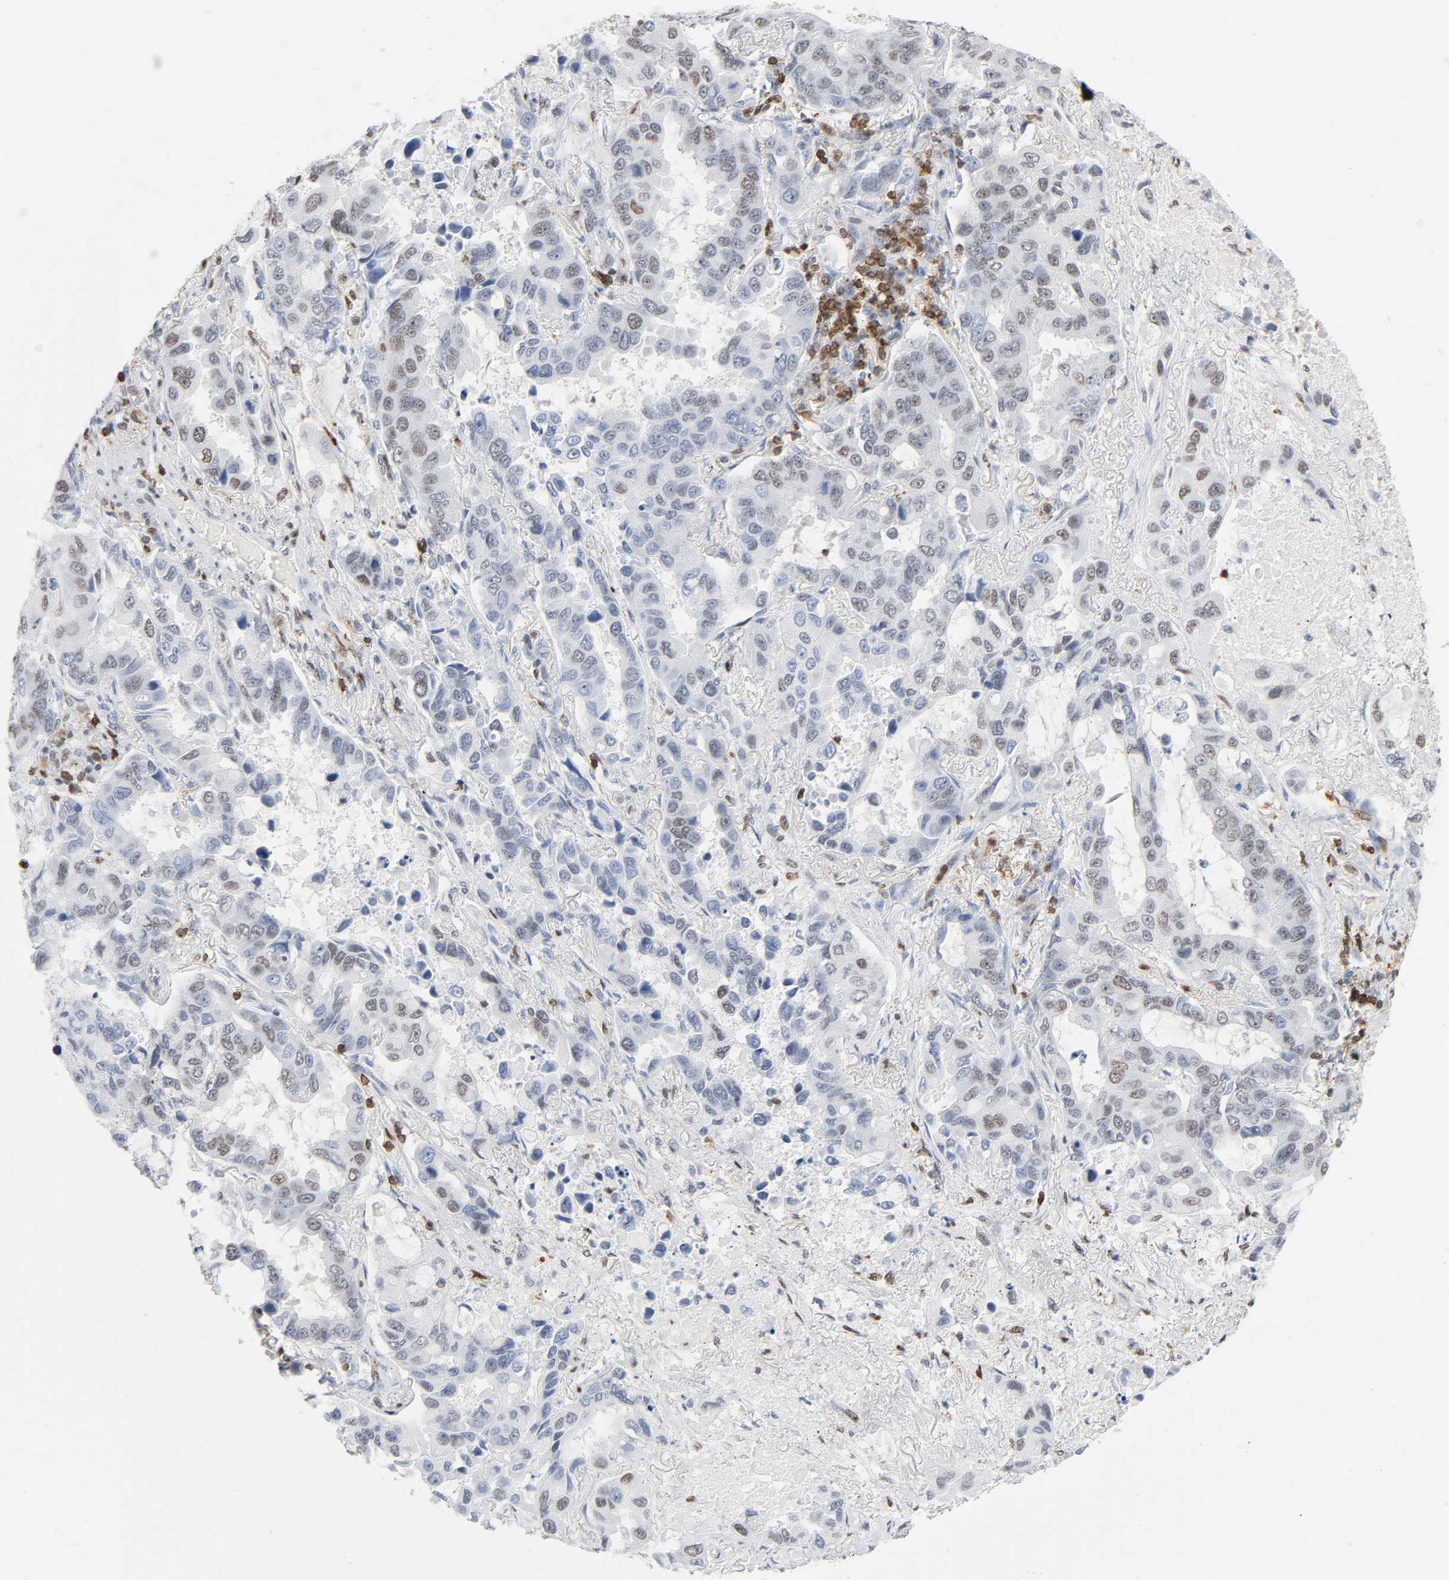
{"staining": {"intensity": "weak", "quantity": "25%-75%", "location": "nuclear"}, "tissue": "lung cancer", "cell_type": "Tumor cells", "image_type": "cancer", "snomed": [{"axis": "morphology", "description": "Adenocarcinoma, NOS"}, {"axis": "topography", "description": "Lung"}], "caption": "Weak nuclear staining for a protein is present in about 25%-75% of tumor cells of lung adenocarcinoma using immunohistochemistry.", "gene": "WAS", "patient": {"sex": "male", "age": 64}}